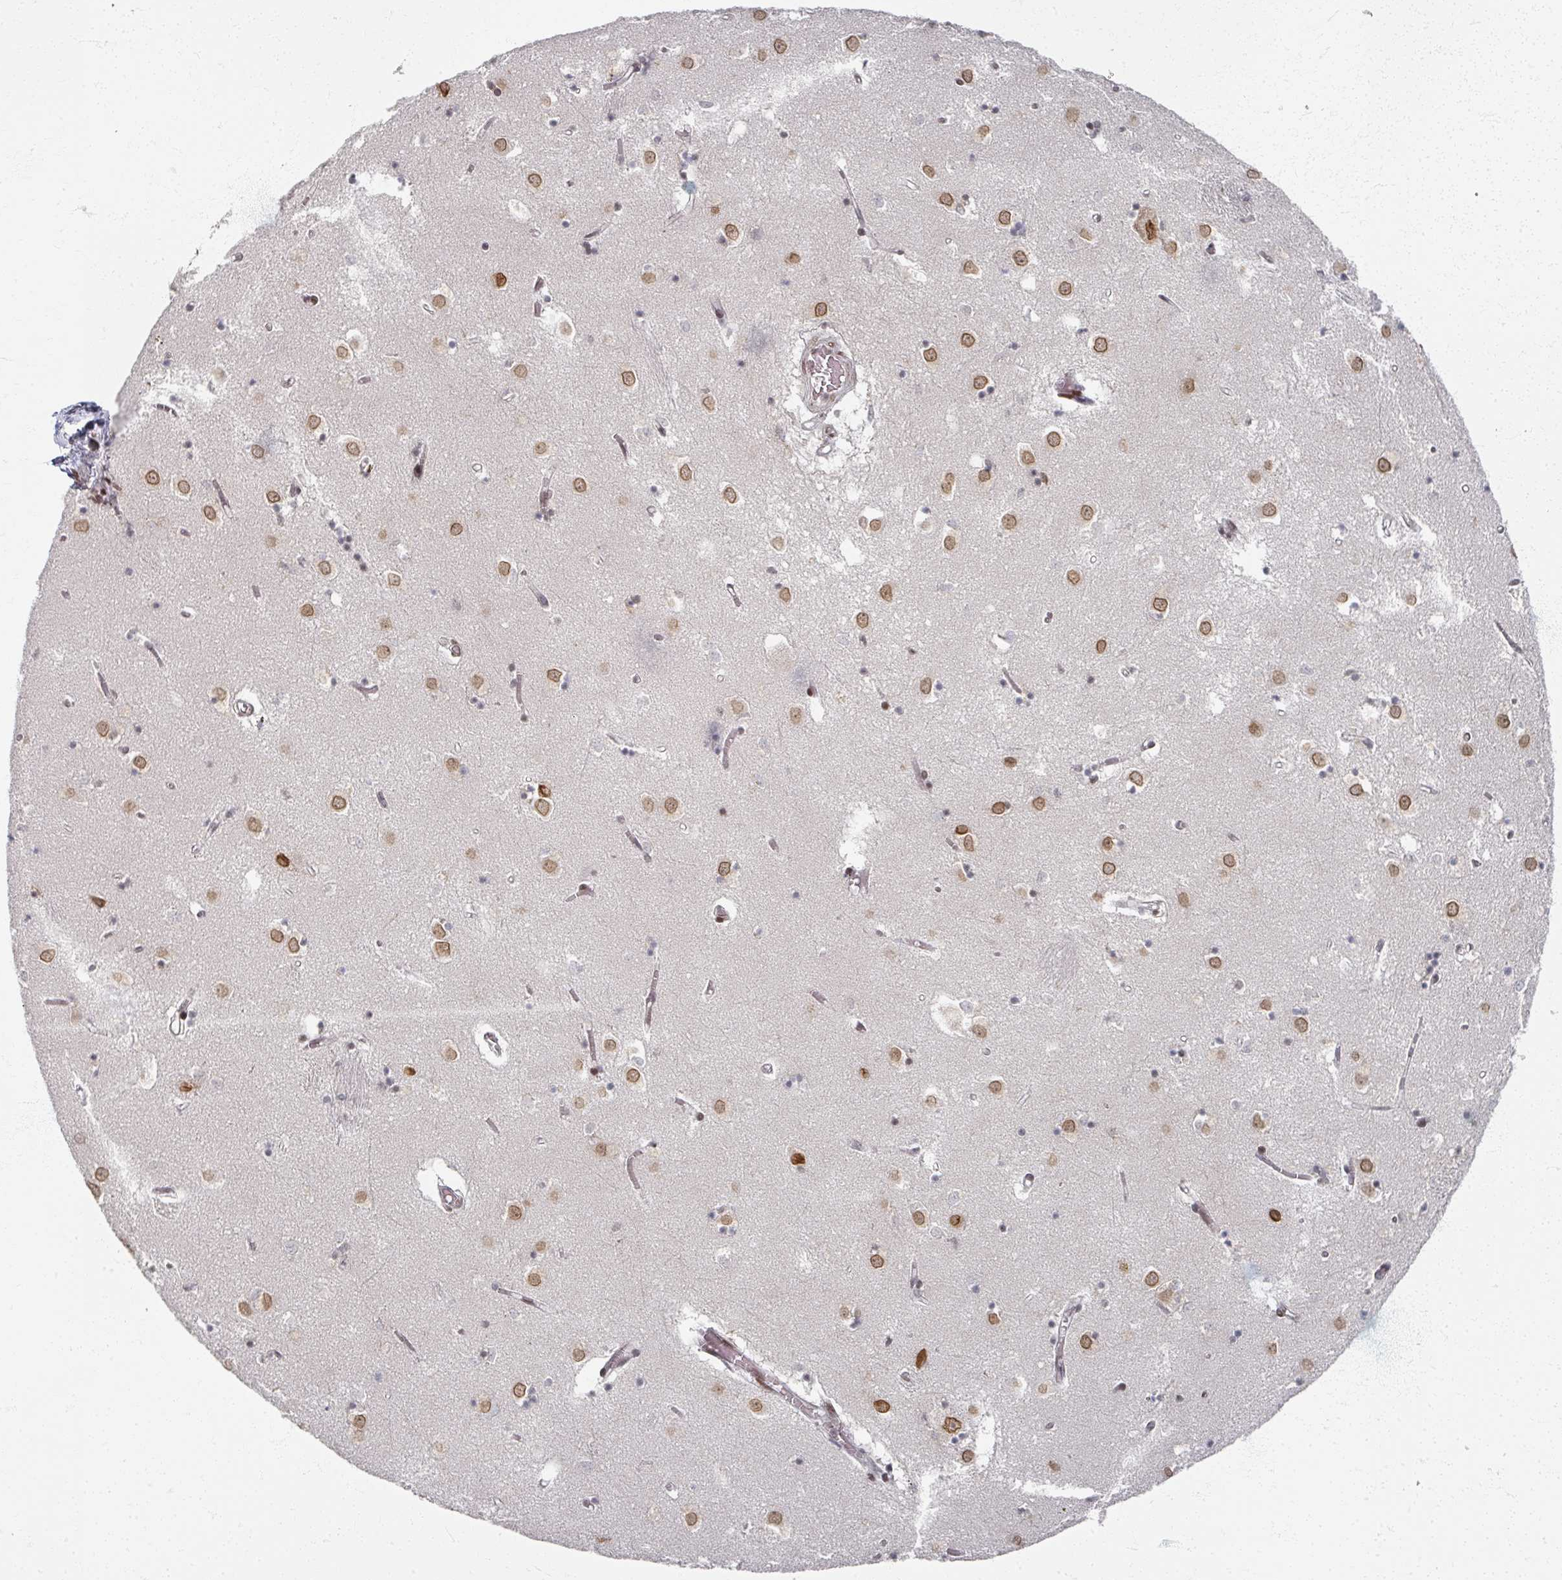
{"staining": {"intensity": "moderate", "quantity": "25%-75%", "location": "nuclear"}, "tissue": "caudate", "cell_type": "Glial cells", "image_type": "normal", "snomed": [{"axis": "morphology", "description": "Normal tissue, NOS"}, {"axis": "topography", "description": "Lateral ventricle wall"}], "caption": "High-magnification brightfield microscopy of unremarkable caudate stained with DAB (brown) and counterstained with hematoxylin (blue). glial cells exhibit moderate nuclear positivity is seen in about25%-75% of cells.", "gene": "PSKH1", "patient": {"sex": "male", "age": 70}}